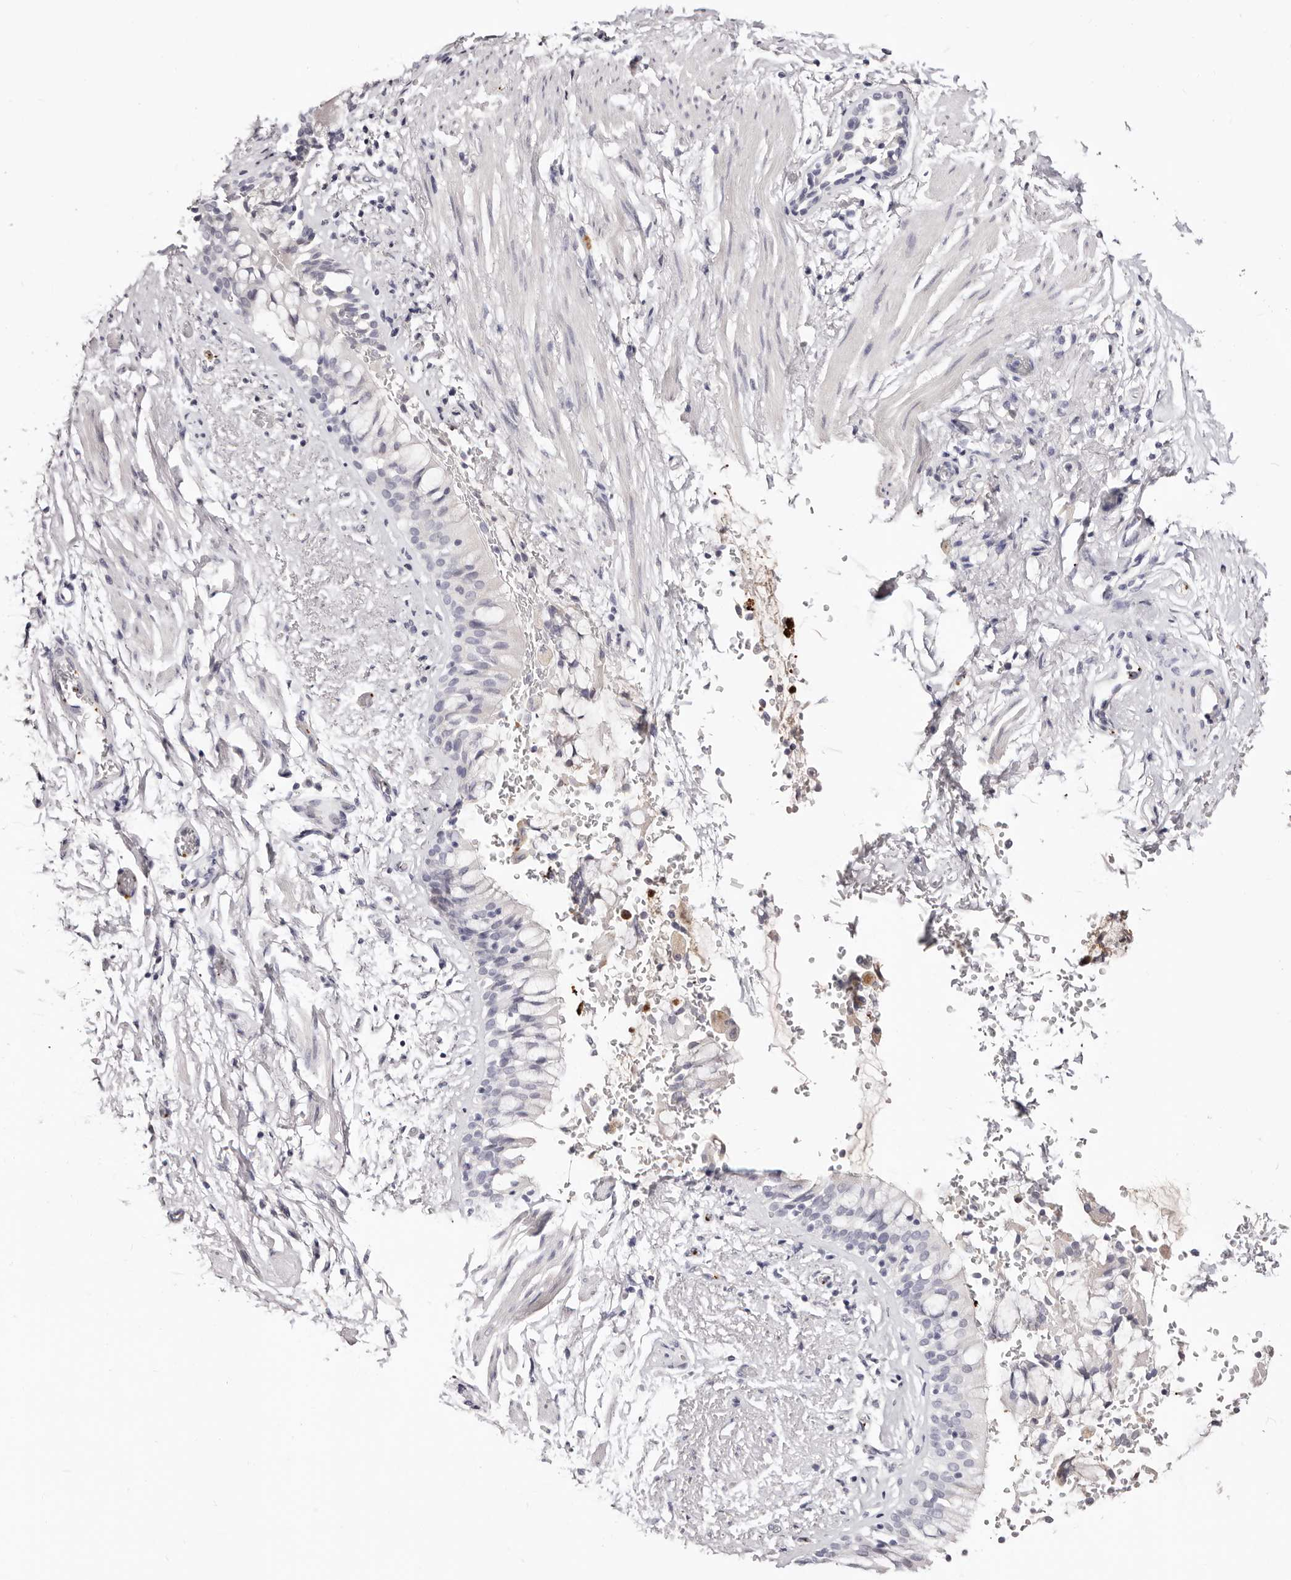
{"staining": {"intensity": "negative", "quantity": "none", "location": "none"}, "tissue": "bronchus", "cell_type": "Respiratory epithelial cells", "image_type": "normal", "snomed": [{"axis": "morphology", "description": "Normal tissue, NOS"}, {"axis": "morphology", "description": "Inflammation, NOS"}, {"axis": "topography", "description": "Cartilage tissue"}, {"axis": "topography", "description": "Bronchus"}, {"axis": "topography", "description": "Lung"}], "caption": "This is an immunohistochemistry (IHC) micrograph of unremarkable human bronchus. There is no positivity in respiratory epithelial cells.", "gene": "PF4", "patient": {"sex": "female", "age": 64}}